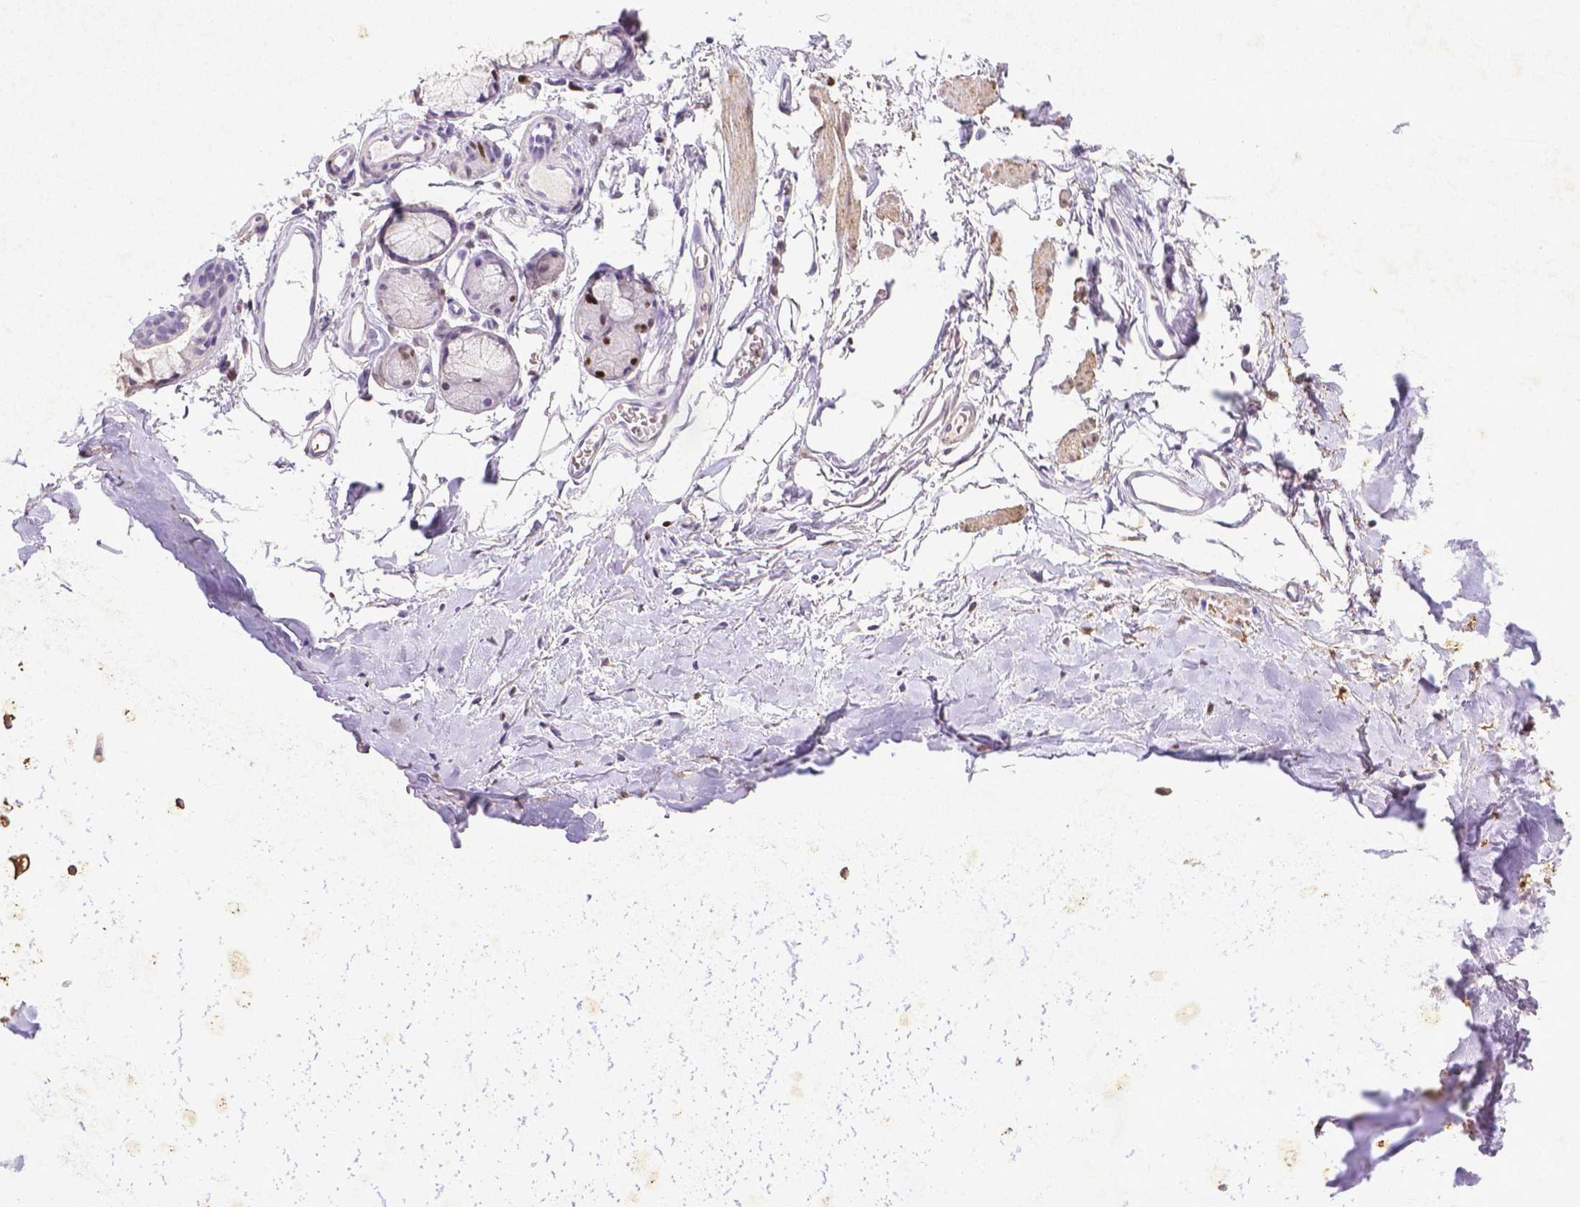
{"staining": {"intensity": "moderate", "quantity": "<25%", "location": "nuclear"}, "tissue": "adipose tissue", "cell_type": "Adipocytes", "image_type": "normal", "snomed": [{"axis": "morphology", "description": "Normal tissue, NOS"}, {"axis": "topography", "description": "Cartilage tissue"}, {"axis": "topography", "description": "Bronchus"}], "caption": "Adipose tissue stained with immunohistochemistry reveals moderate nuclear expression in approximately <25% of adipocytes. (Brightfield microscopy of DAB IHC at high magnification).", "gene": "CDKN1A", "patient": {"sex": "female", "age": 79}}